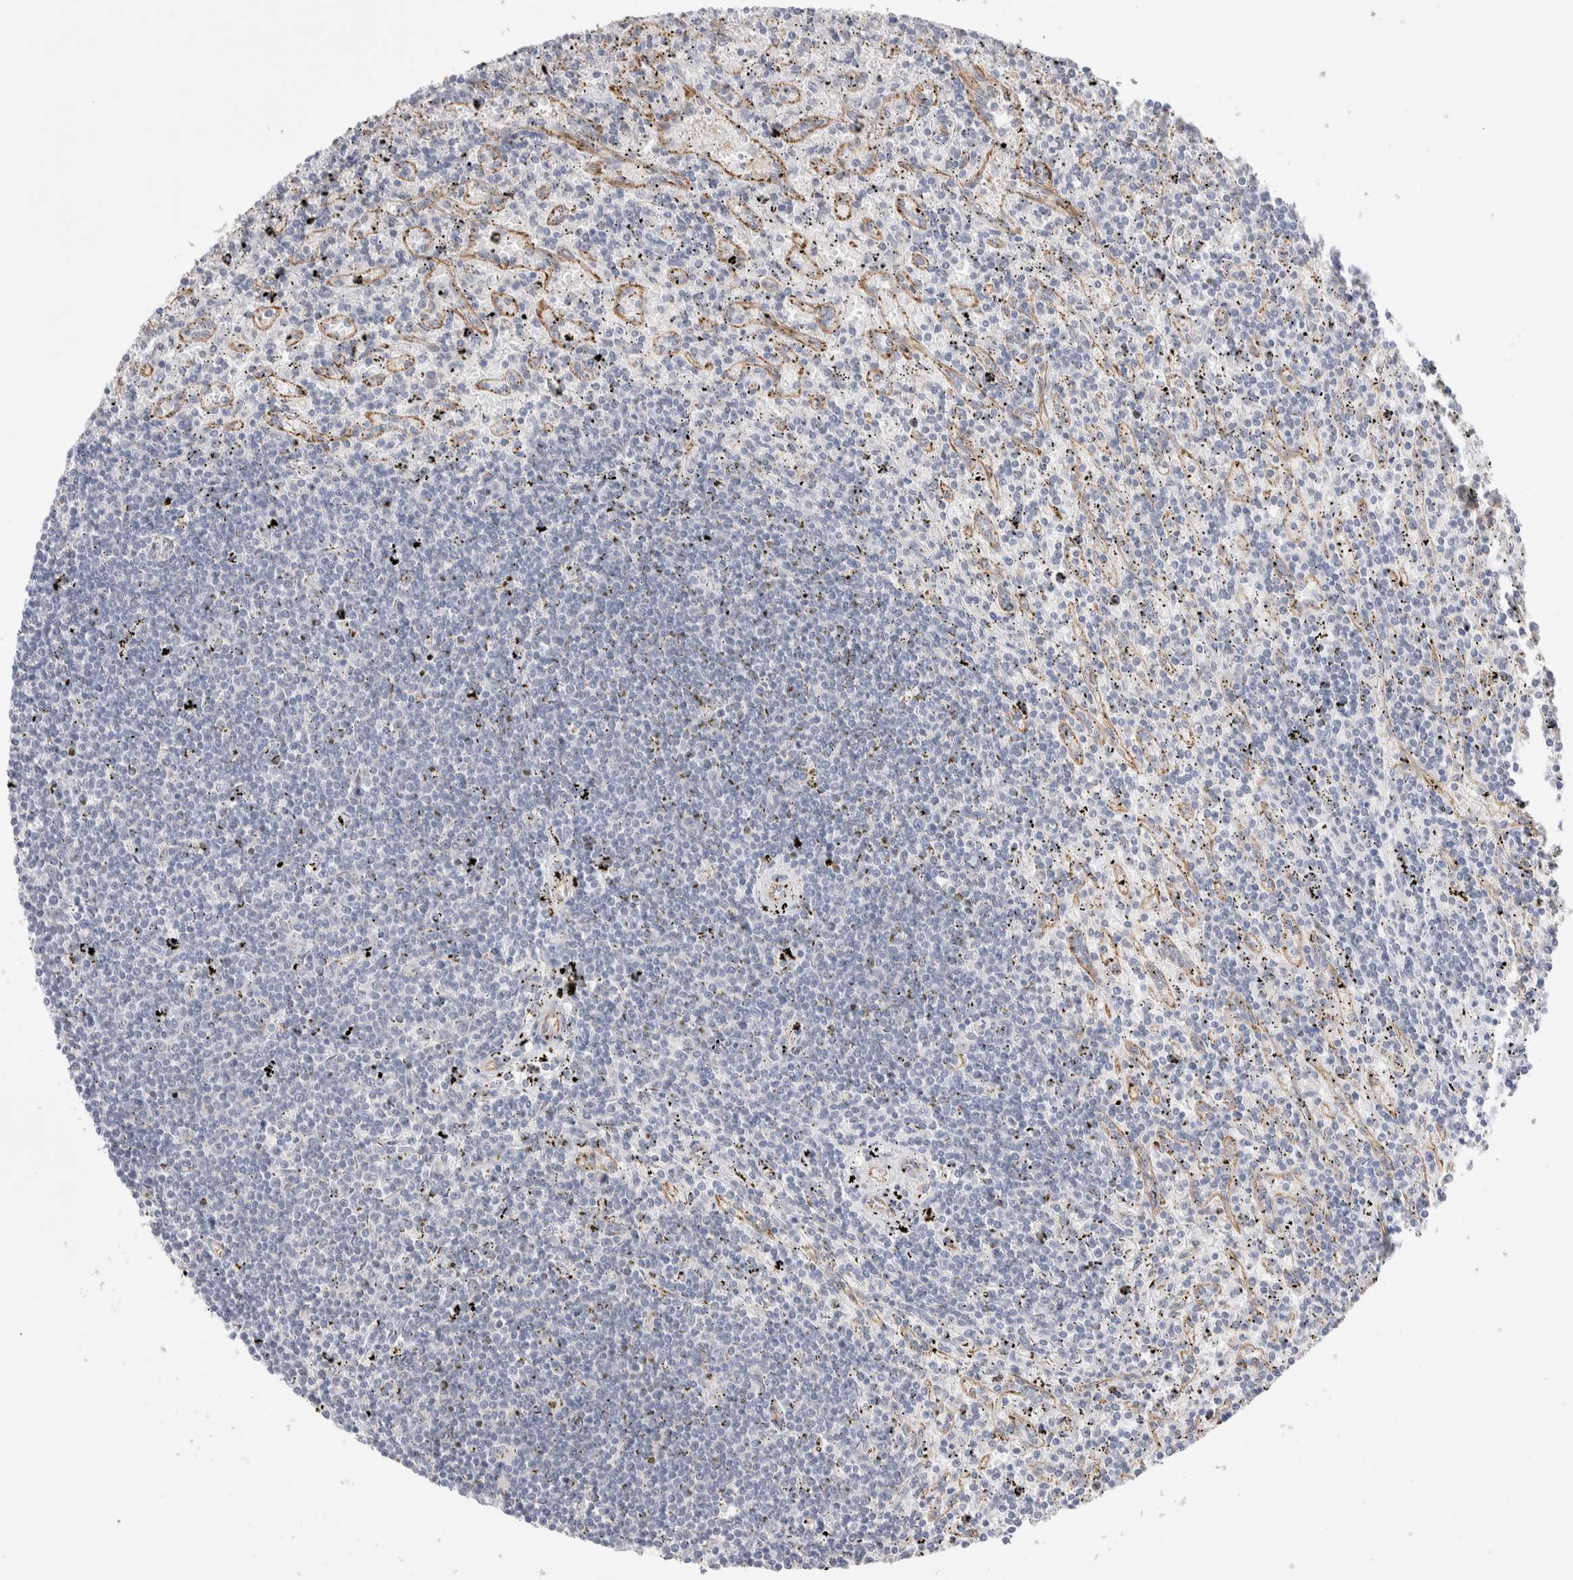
{"staining": {"intensity": "negative", "quantity": "none", "location": "none"}, "tissue": "lymphoma", "cell_type": "Tumor cells", "image_type": "cancer", "snomed": [{"axis": "morphology", "description": "Malignant lymphoma, non-Hodgkin's type, Low grade"}, {"axis": "topography", "description": "Spleen"}], "caption": "High magnification brightfield microscopy of lymphoma stained with DAB (3,3'-diaminobenzidine) (brown) and counterstained with hematoxylin (blue): tumor cells show no significant positivity. (Immunohistochemistry (ihc), brightfield microscopy, high magnification).", "gene": "C1orf112", "patient": {"sex": "male", "age": 76}}